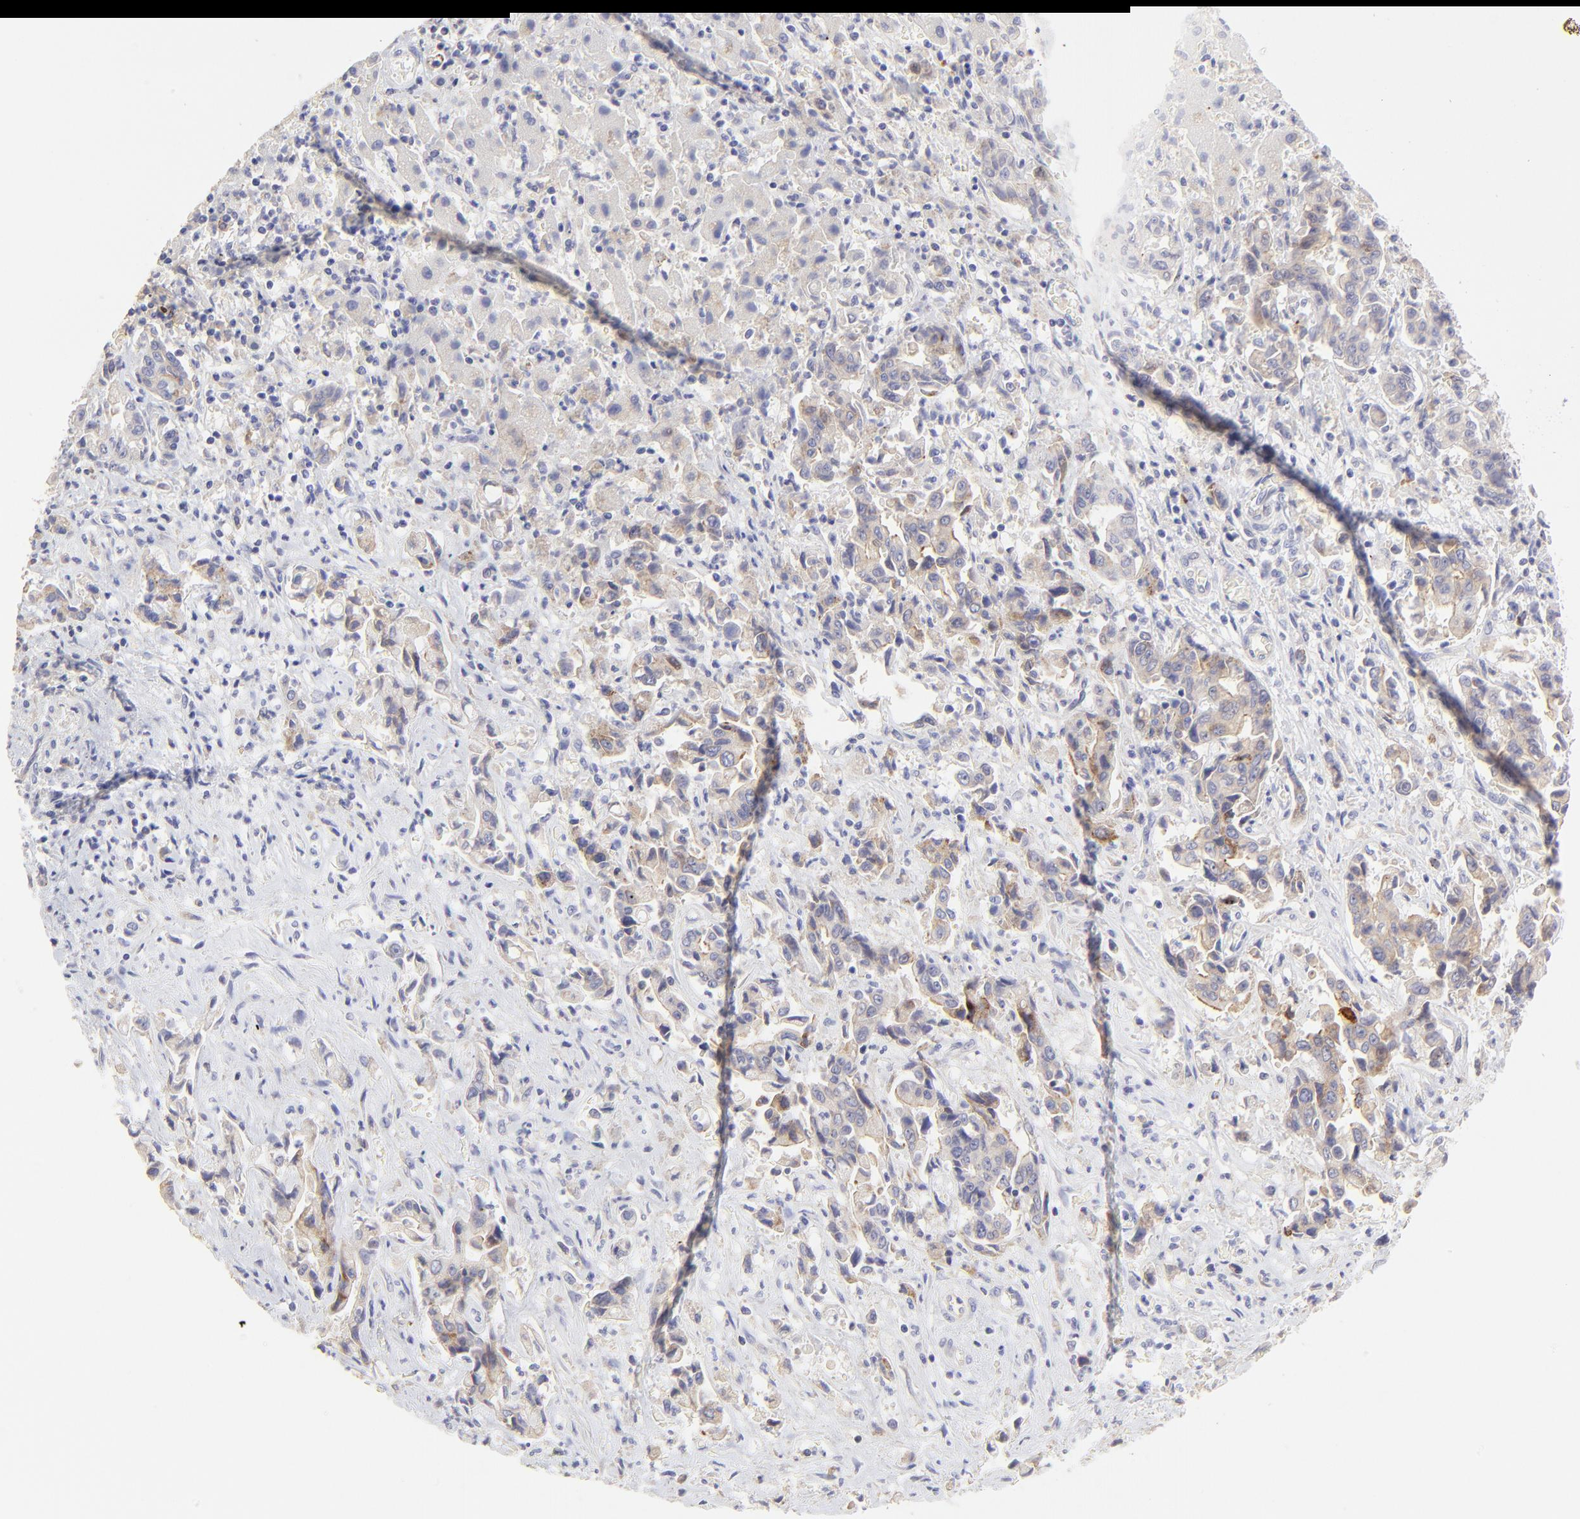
{"staining": {"intensity": "weak", "quantity": ">75%", "location": "cytoplasmic/membranous"}, "tissue": "liver cancer", "cell_type": "Tumor cells", "image_type": "cancer", "snomed": [{"axis": "morphology", "description": "Cholangiocarcinoma"}, {"axis": "topography", "description": "Liver"}], "caption": "This histopathology image demonstrates immunohistochemistry staining of liver cancer (cholangiocarcinoma), with low weak cytoplasmic/membranous expression in approximately >75% of tumor cells.", "gene": "LHFPL1", "patient": {"sex": "male", "age": 57}}